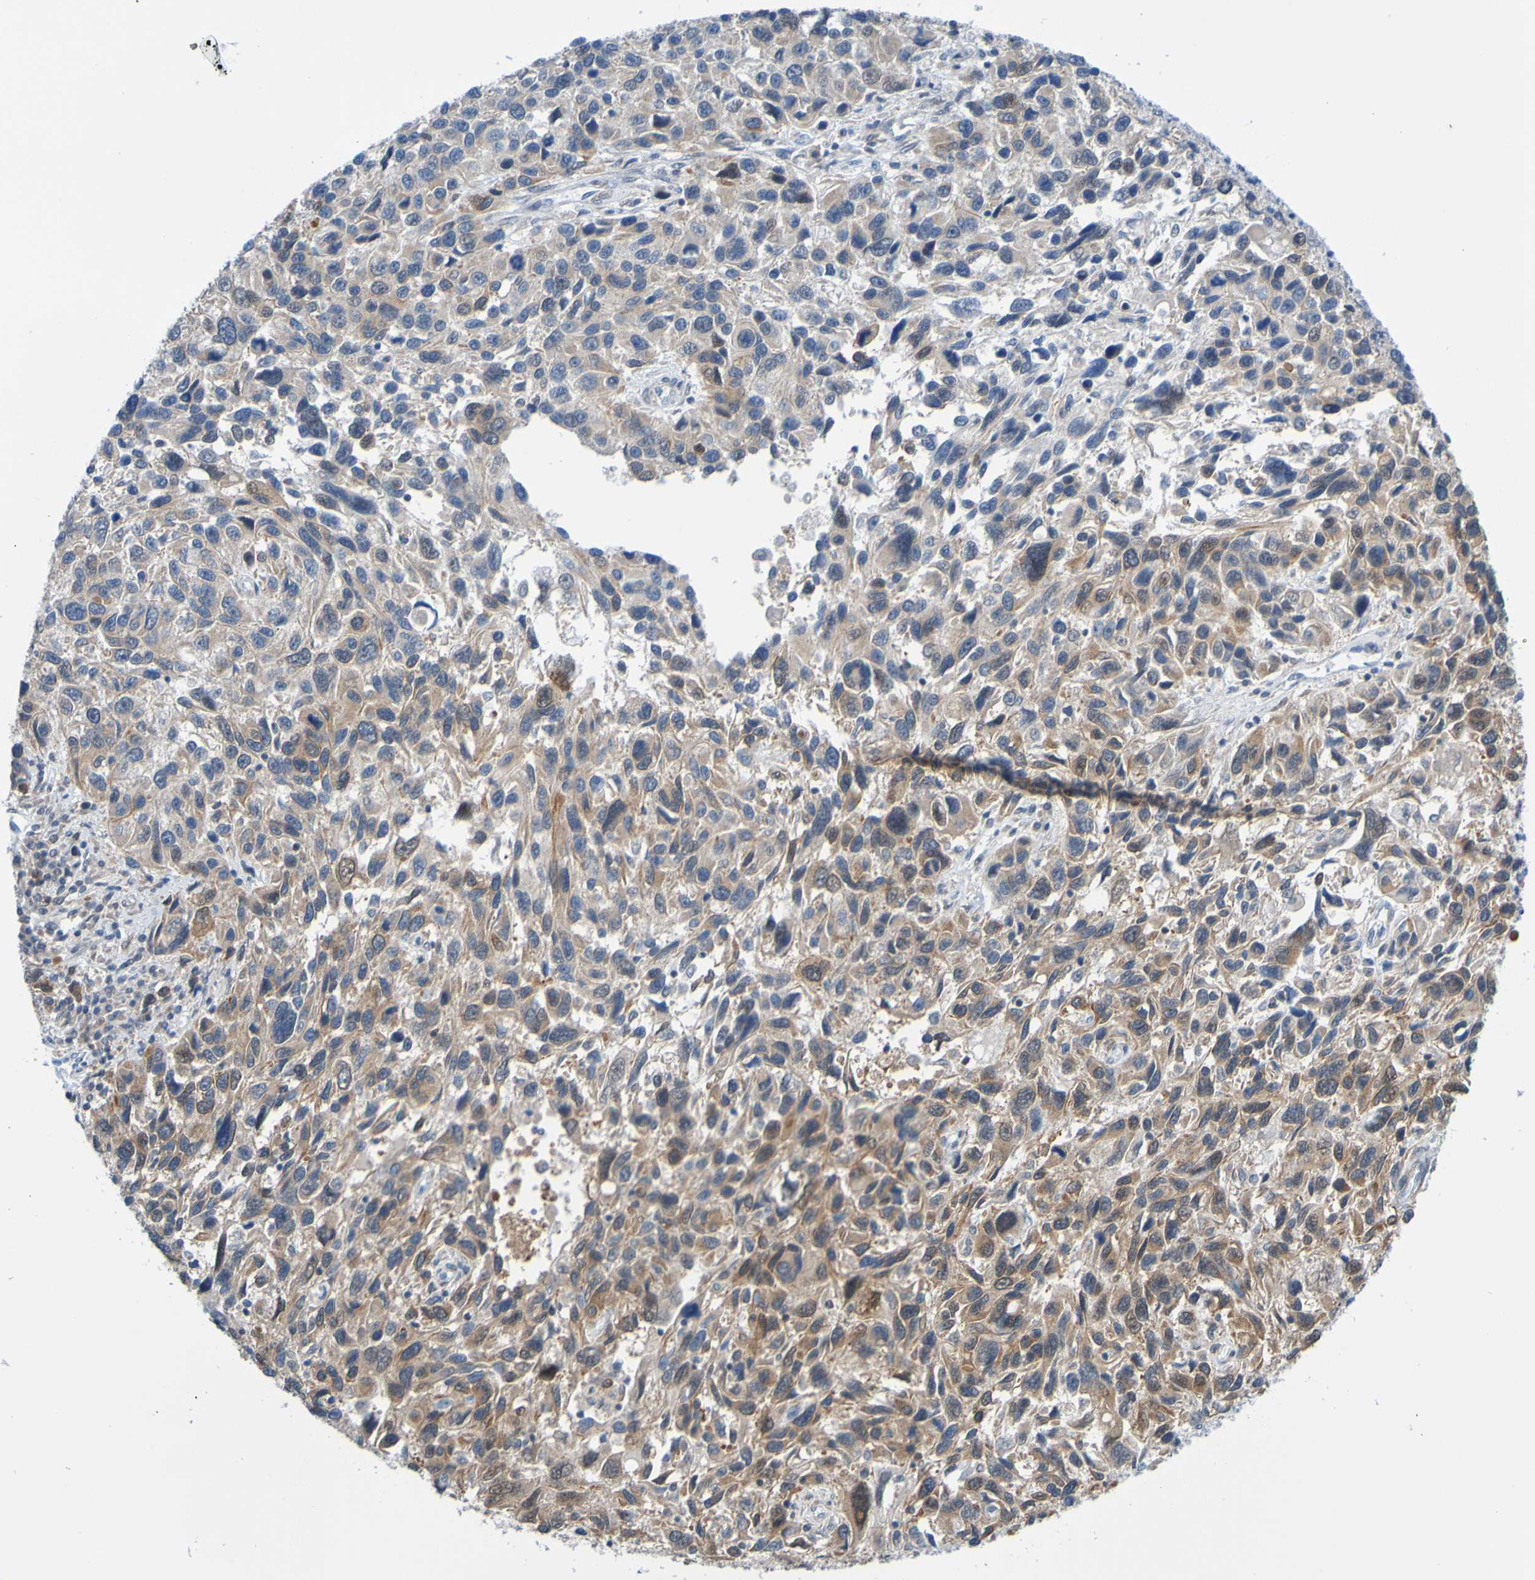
{"staining": {"intensity": "weak", "quantity": ">75%", "location": "cytoplasmic/membranous"}, "tissue": "melanoma", "cell_type": "Tumor cells", "image_type": "cancer", "snomed": [{"axis": "morphology", "description": "Malignant melanoma, NOS"}, {"axis": "topography", "description": "Skin"}], "caption": "Immunohistochemistry micrograph of neoplastic tissue: human melanoma stained using immunohistochemistry (IHC) demonstrates low levels of weak protein expression localized specifically in the cytoplasmic/membranous of tumor cells, appearing as a cytoplasmic/membranous brown color.", "gene": "ATIC", "patient": {"sex": "male", "age": 53}}